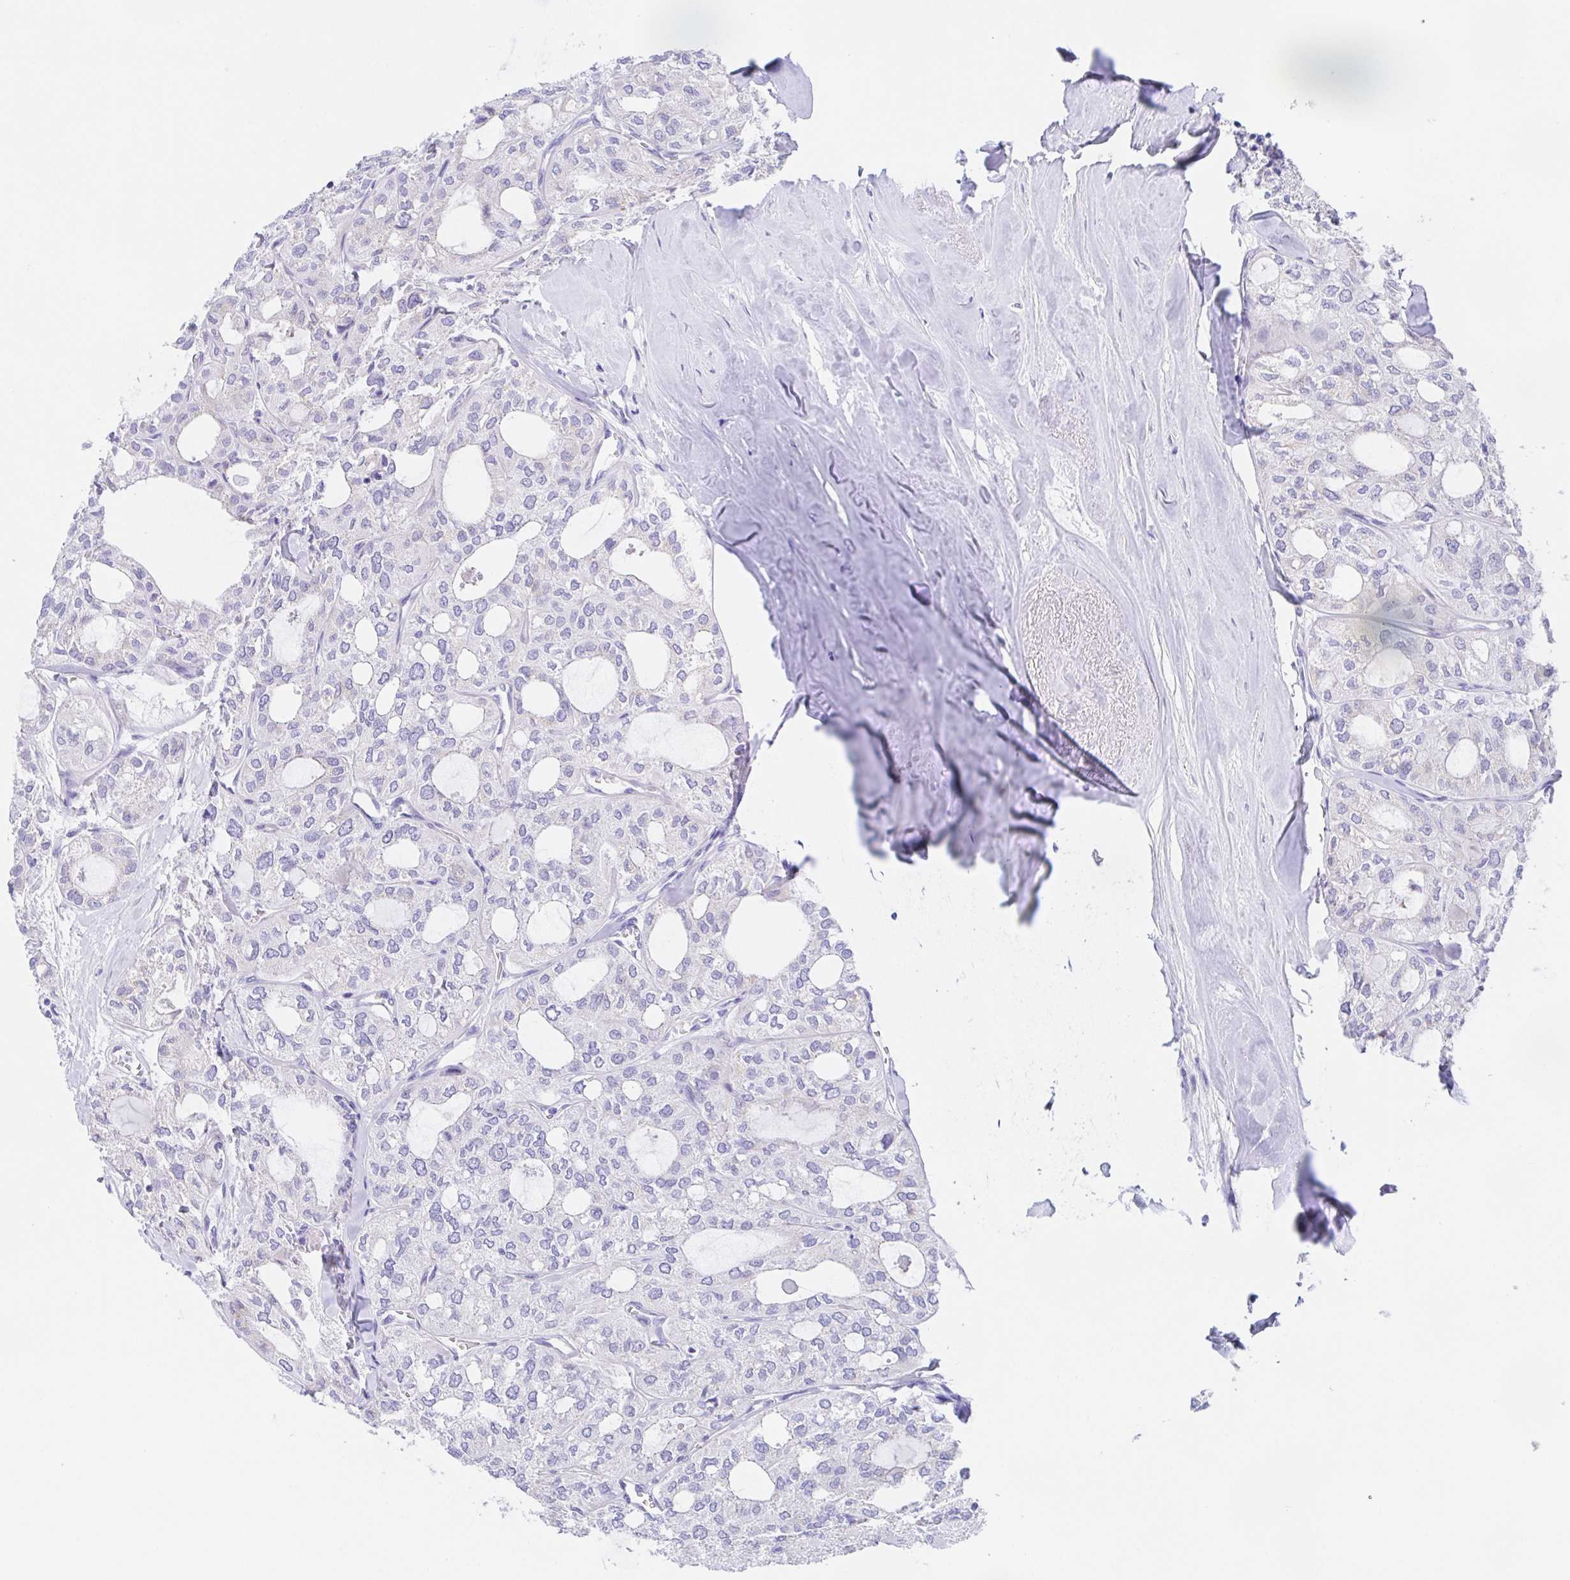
{"staining": {"intensity": "negative", "quantity": "none", "location": "none"}, "tissue": "thyroid cancer", "cell_type": "Tumor cells", "image_type": "cancer", "snomed": [{"axis": "morphology", "description": "Follicular adenoma carcinoma, NOS"}, {"axis": "topography", "description": "Thyroid gland"}], "caption": "This is an immunohistochemistry image of human thyroid cancer (follicular adenoma carcinoma). There is no positivity in tumor cells.", "gene": "SCG3", "patient": {"sex": "male", "age": 75}}